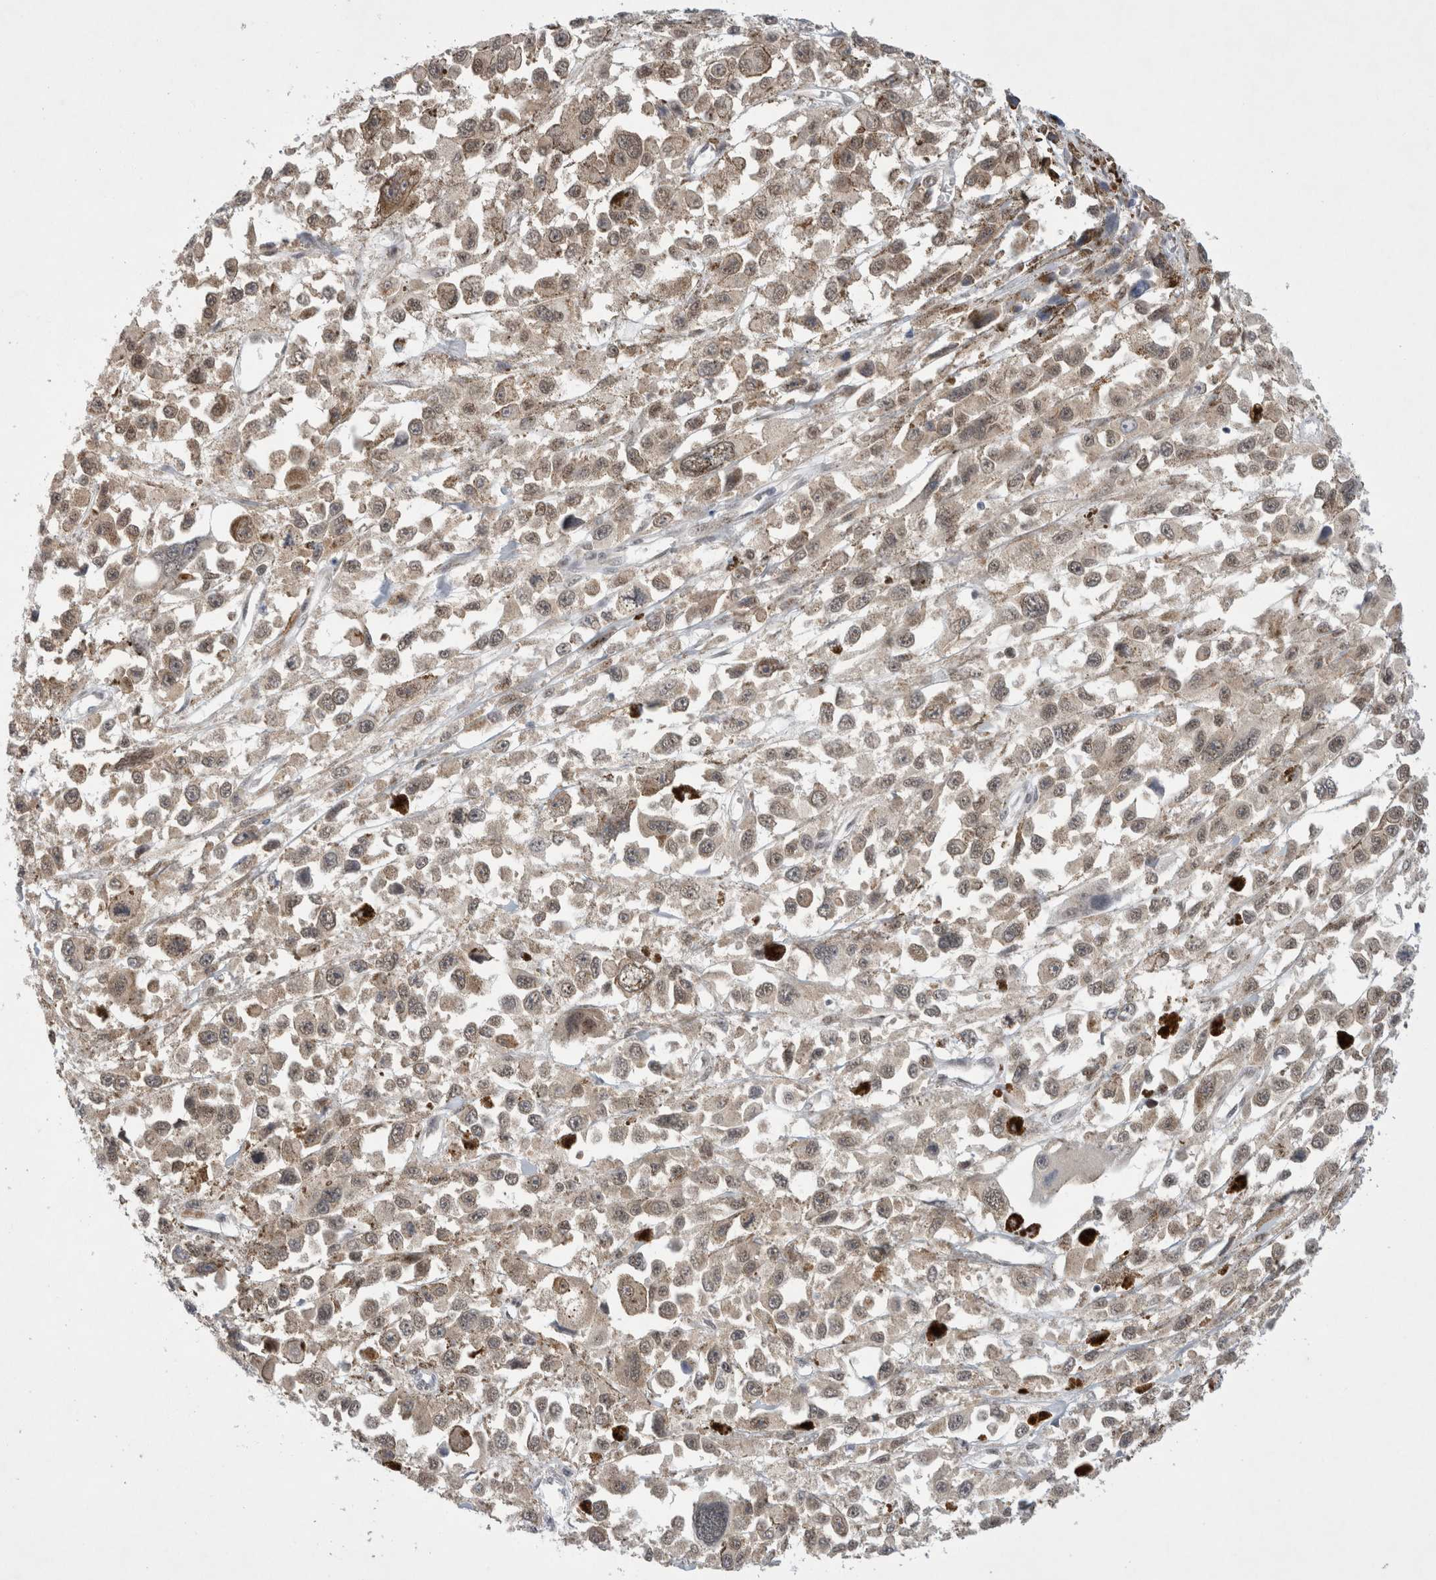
{"staining": {"intensity": "weak", "quantity": ">75%", "location": "nuclear"}, "tissue": "melanoma", "cell_type": "Tumor cells", "image_type": "cancer", "snomed": [{"axis": "morphology", "description": "Malignant melanoma, Metastatic site"}, {"axis": "topography", "description": "Lymph node"}], "caption": "High-magnification brightfield microscopy of melanoma stained with DAB (brown) and counterstained with hematoxylin (blue). tumor cells exhibit weak nuclear positivity is present in approximately>75% of cells. (DAB (3,3'-diaminobenzidine) IHC with brightfield microscopy, high magnification).", "gene": "WIPF2", "patient": {"sex": "male", "age": 59}}